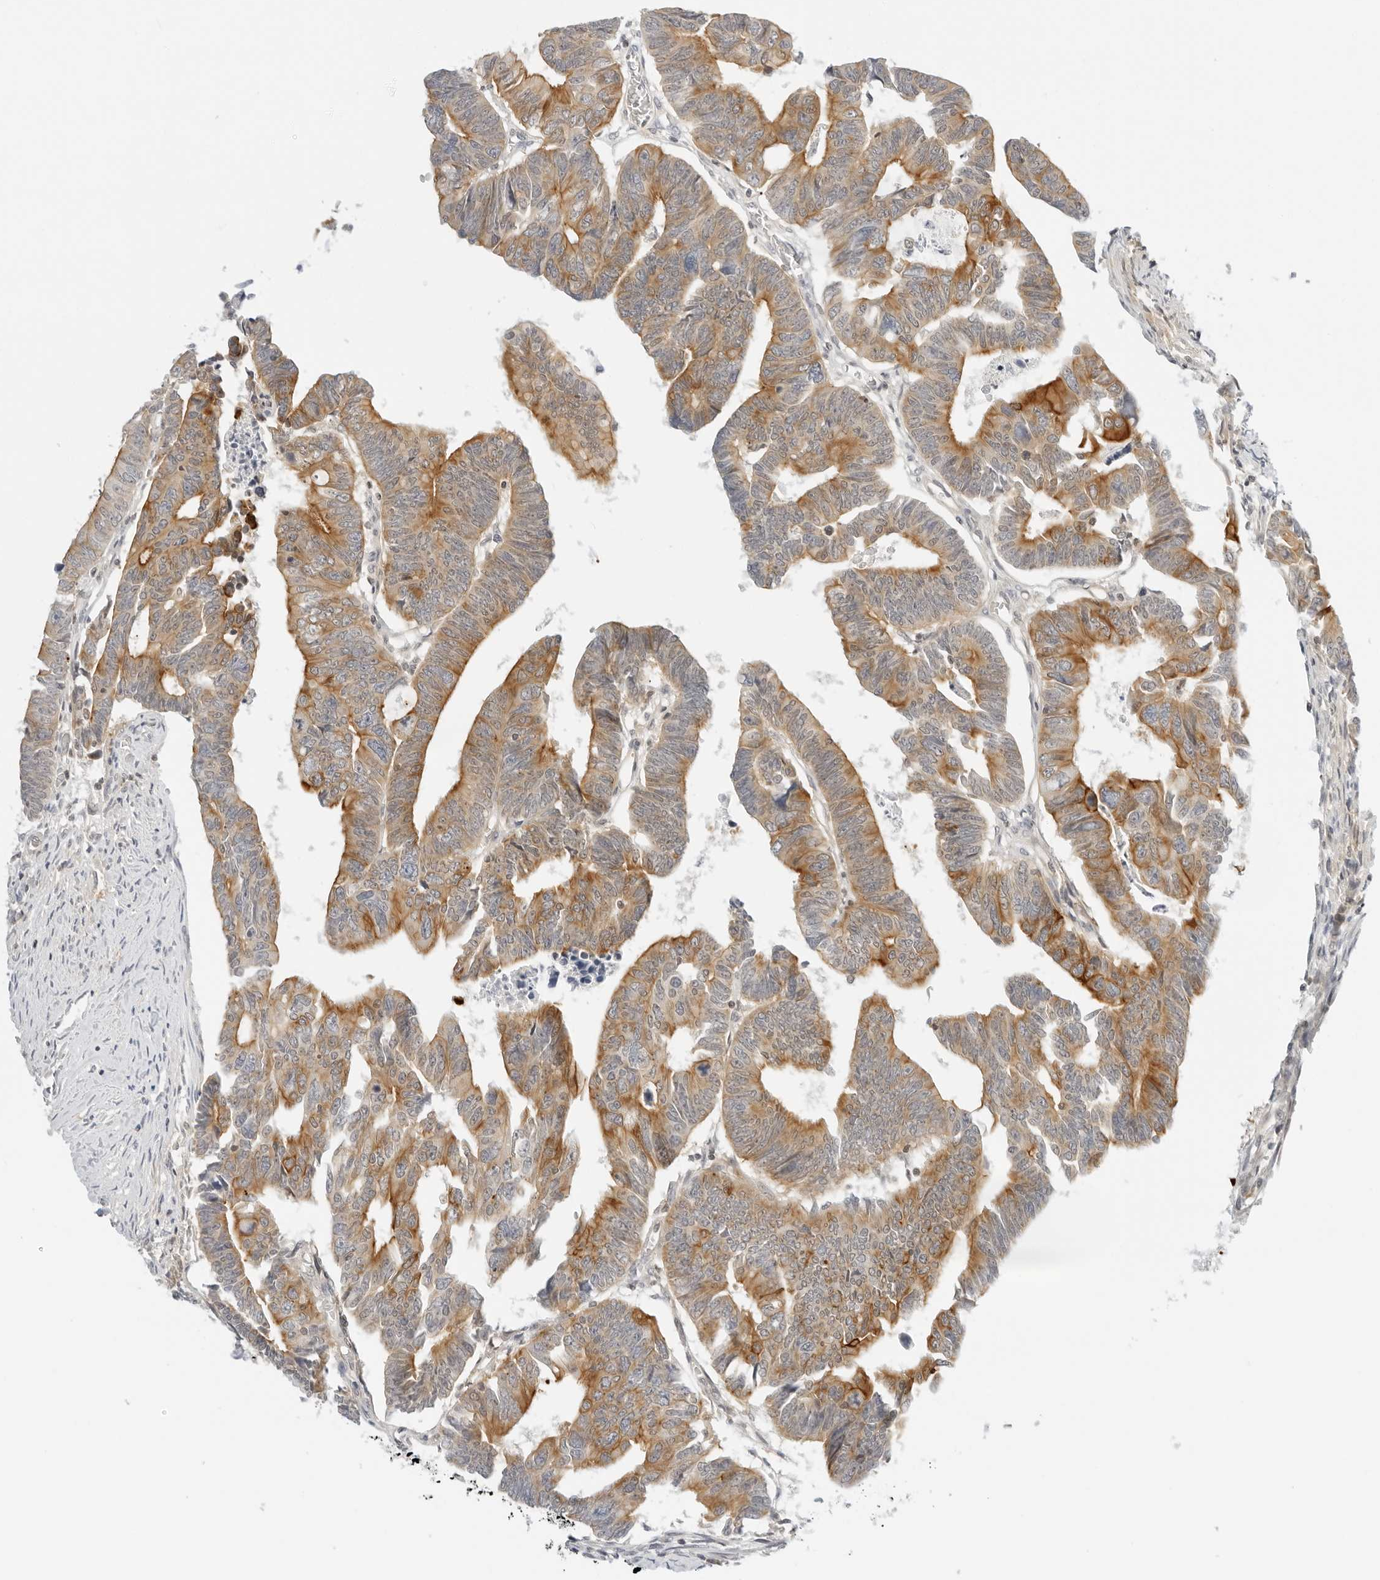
{"staining": {"intensity": "moderate", "quantity": "25%-75%", "location": "cytoplasmic/membranous"}, "tissue": "colorectal cancer", "cell_type": "Tumor cells", "image_type": "cancer", "snomed": [{"axis": "morphology", "description": "Adenocarcinoma, NOS"}, {"axis": "topography", "description": "Rectum"}], "caption": "Colorectal cancer (adenocarcinoma) stained for a protein demonstrates moderate cytoplasmic/membranous positivity in tumor cells. (IHC, brightfield microscopy, high magnification).", "gene": "OSCP1", "patient": {"sex": "female", "age": 65}}